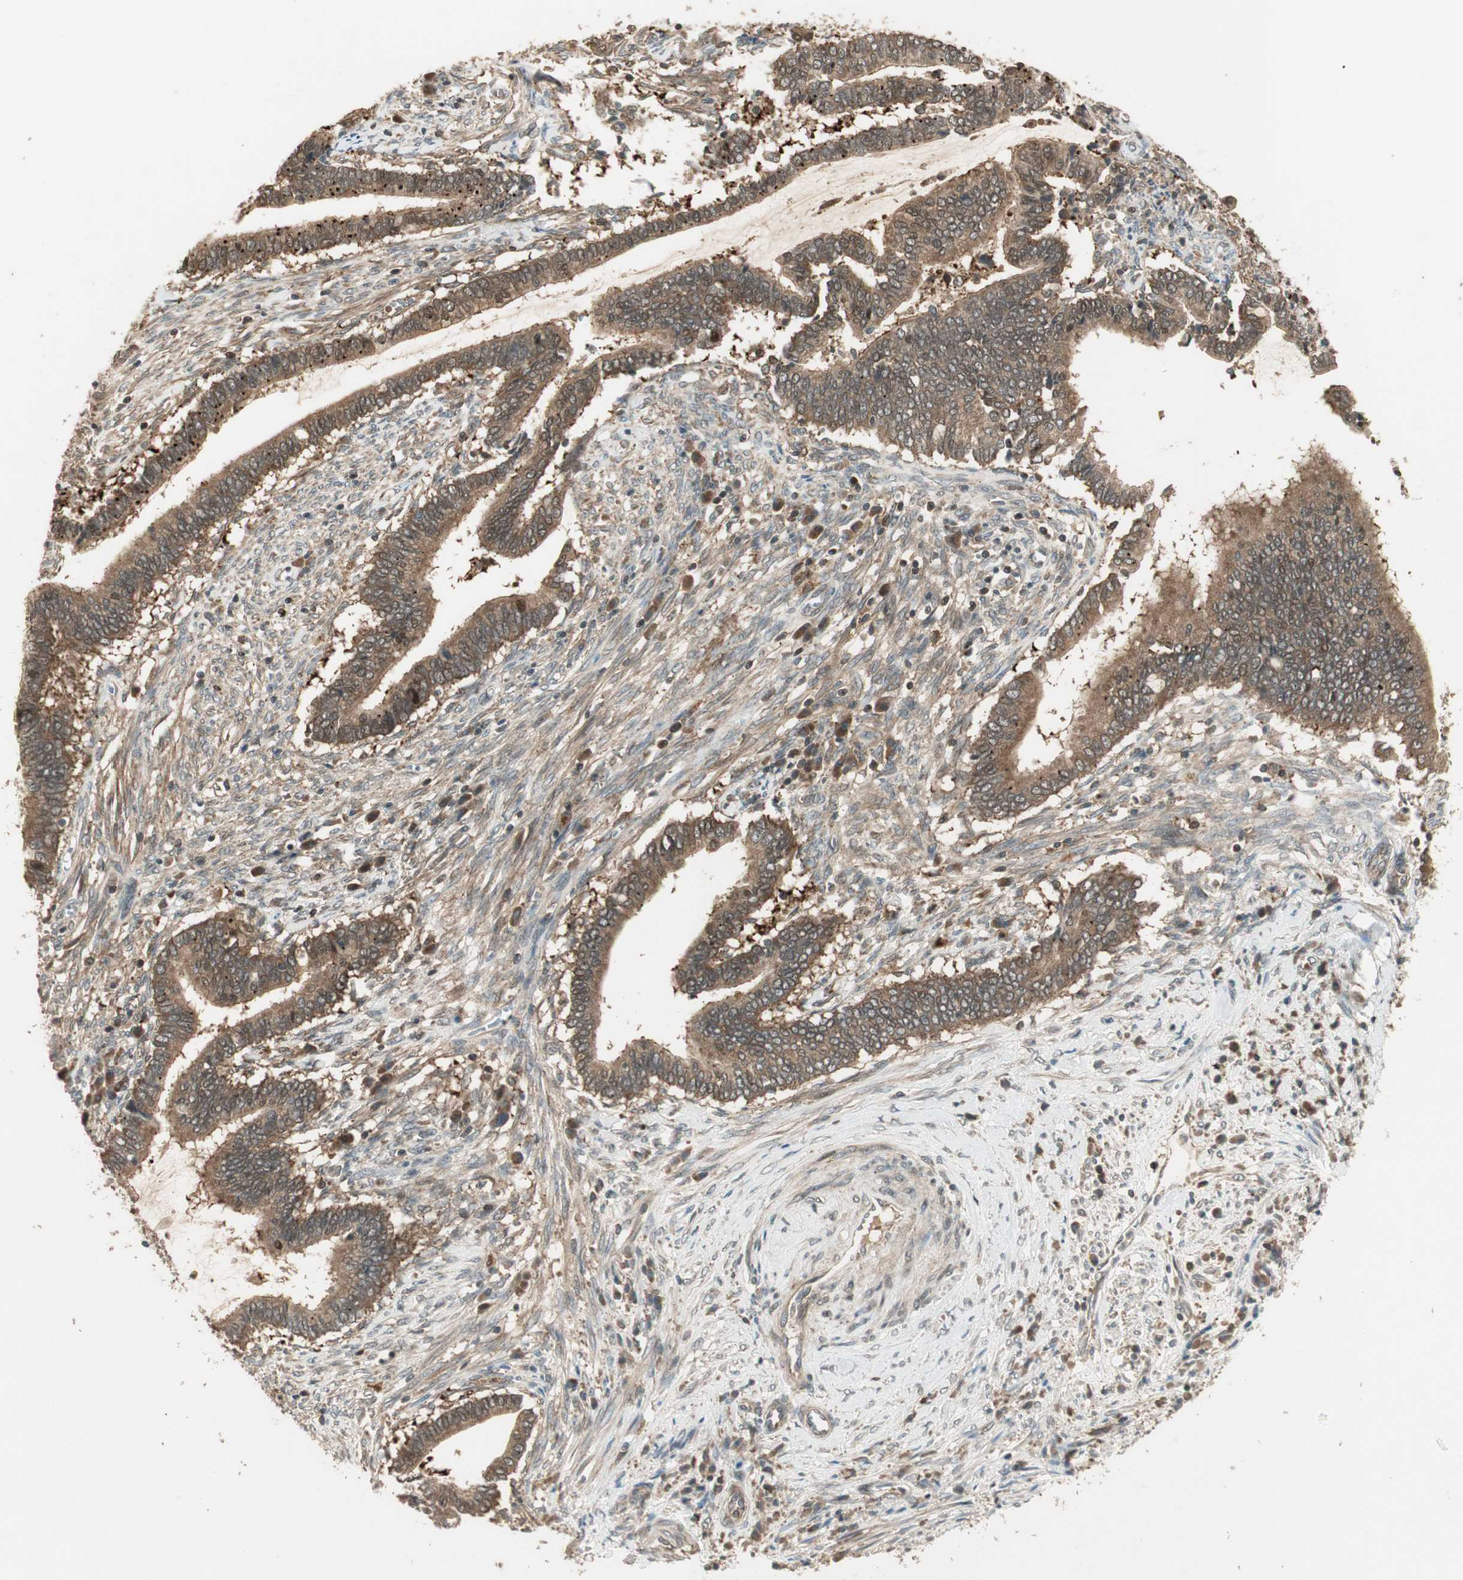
{"staining": {"intensity": "moderate", "quantity": ">75%", "location": "cytoplasmic/membranous"}, "tissue": "cervical cancer", "cell_type": "Tumor cells", "image_type": "cancer", "snomed": [{"axis": "morphology", "description": "Adenocarcinoma, NOS"}, {"axis": "topography", "description": "Cervix"}], "caption": "Brown immunohistochemical staining in human cervical cancer demonstrates moderate cytoplasmic/membranous staining in about >75% of tumor cells.", "gene": "CNOT4", "patient": {"sex": "female", "age": 44}}